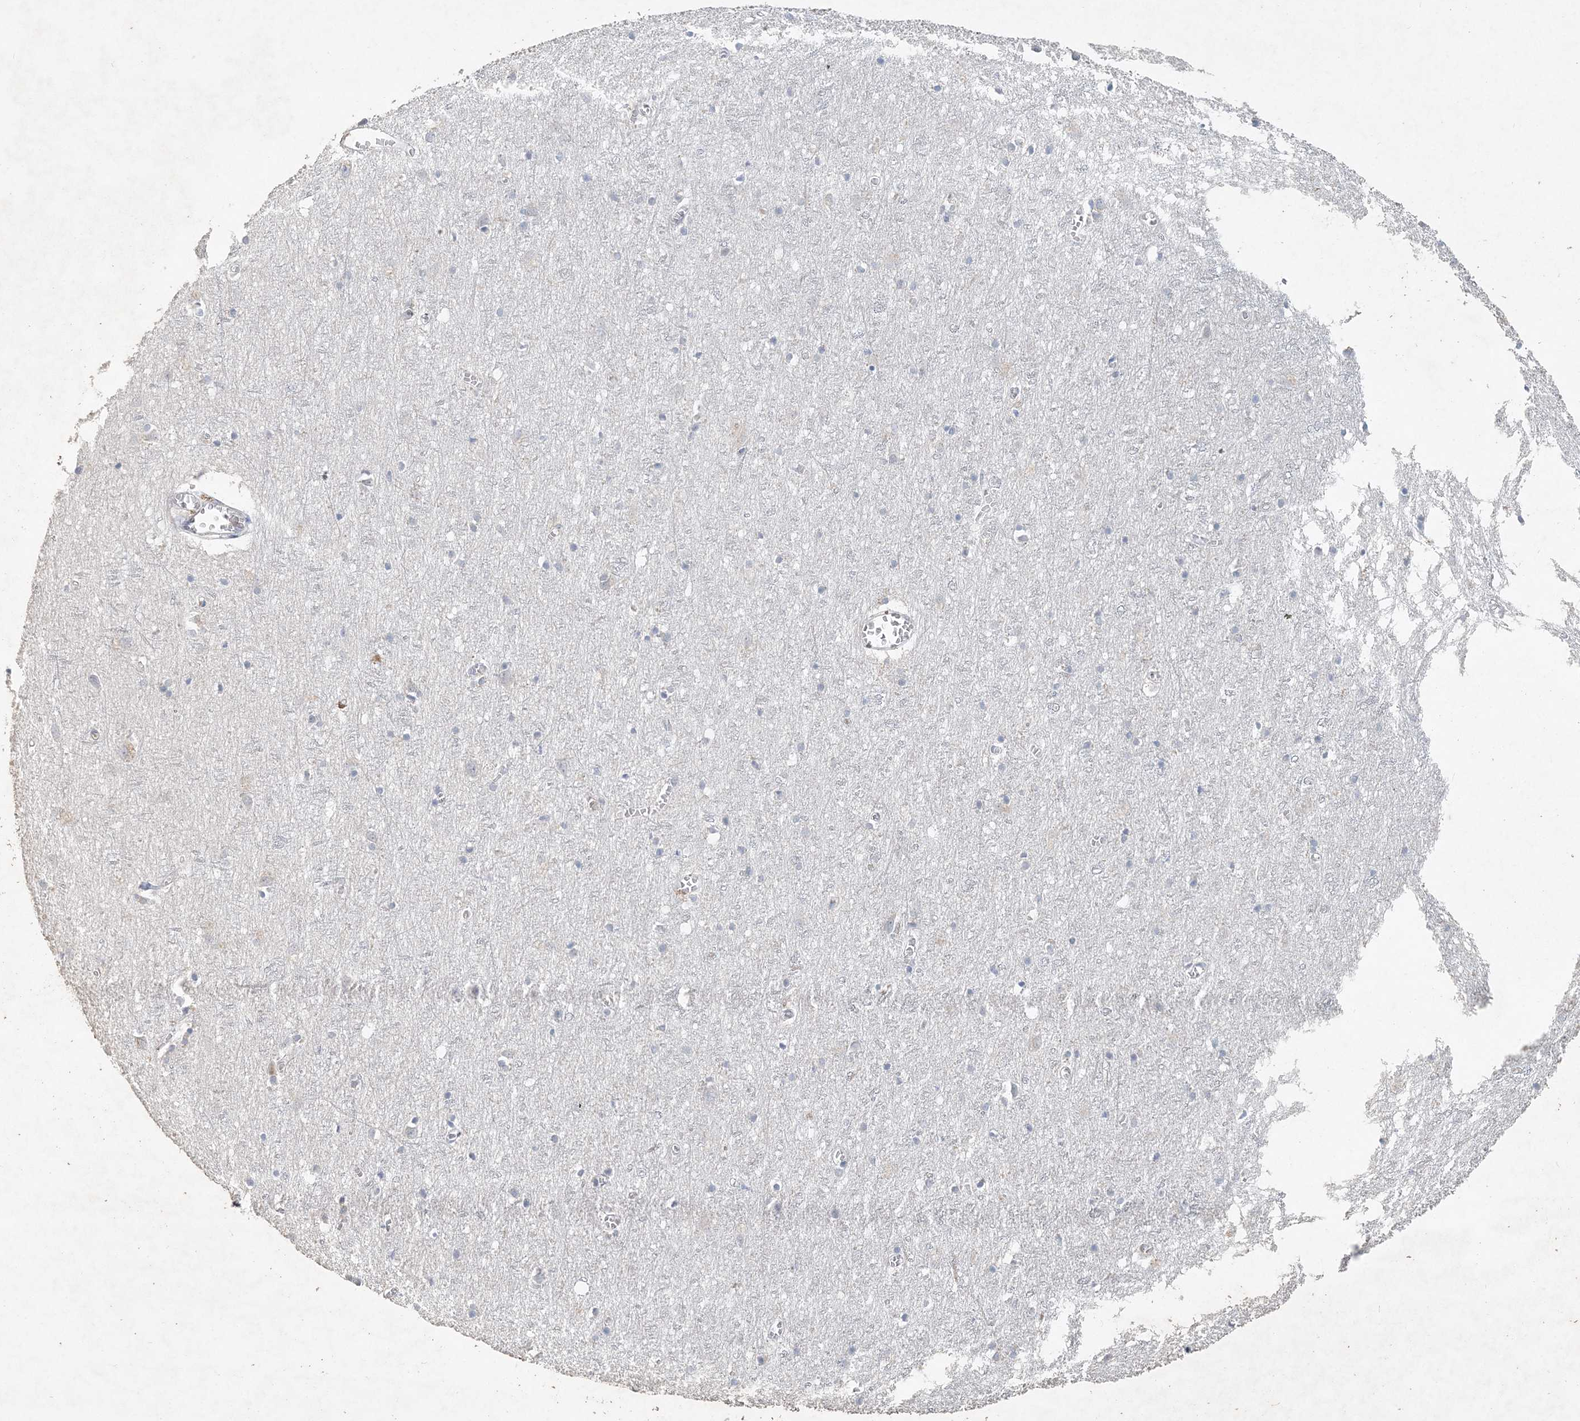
{"staining": {"intensity": "negative", "quantity": "none", "location": "none"}, "tissue": "cerebral cortex", "cell_type": "Endothelial cells", "image_type": "normal", "snomed": [{"axis": "morphology", "description": "Normal tissue, NOS"}, {"axis": "topography", "description": "Cerebral cortex"}], "caption": "A photomicrograph of cerebral cortex stained for a protein shows no brown staining in endothelial cells. The staining was performed using DAB (3,3'-diaminobenzidine) to visualize the protein expression in brown, while the nuclei were stained in blue with hematoxylin (Magnification: 20x).", "gene": "DNAH5", "patient": {"sex": "female", "age": 64}}